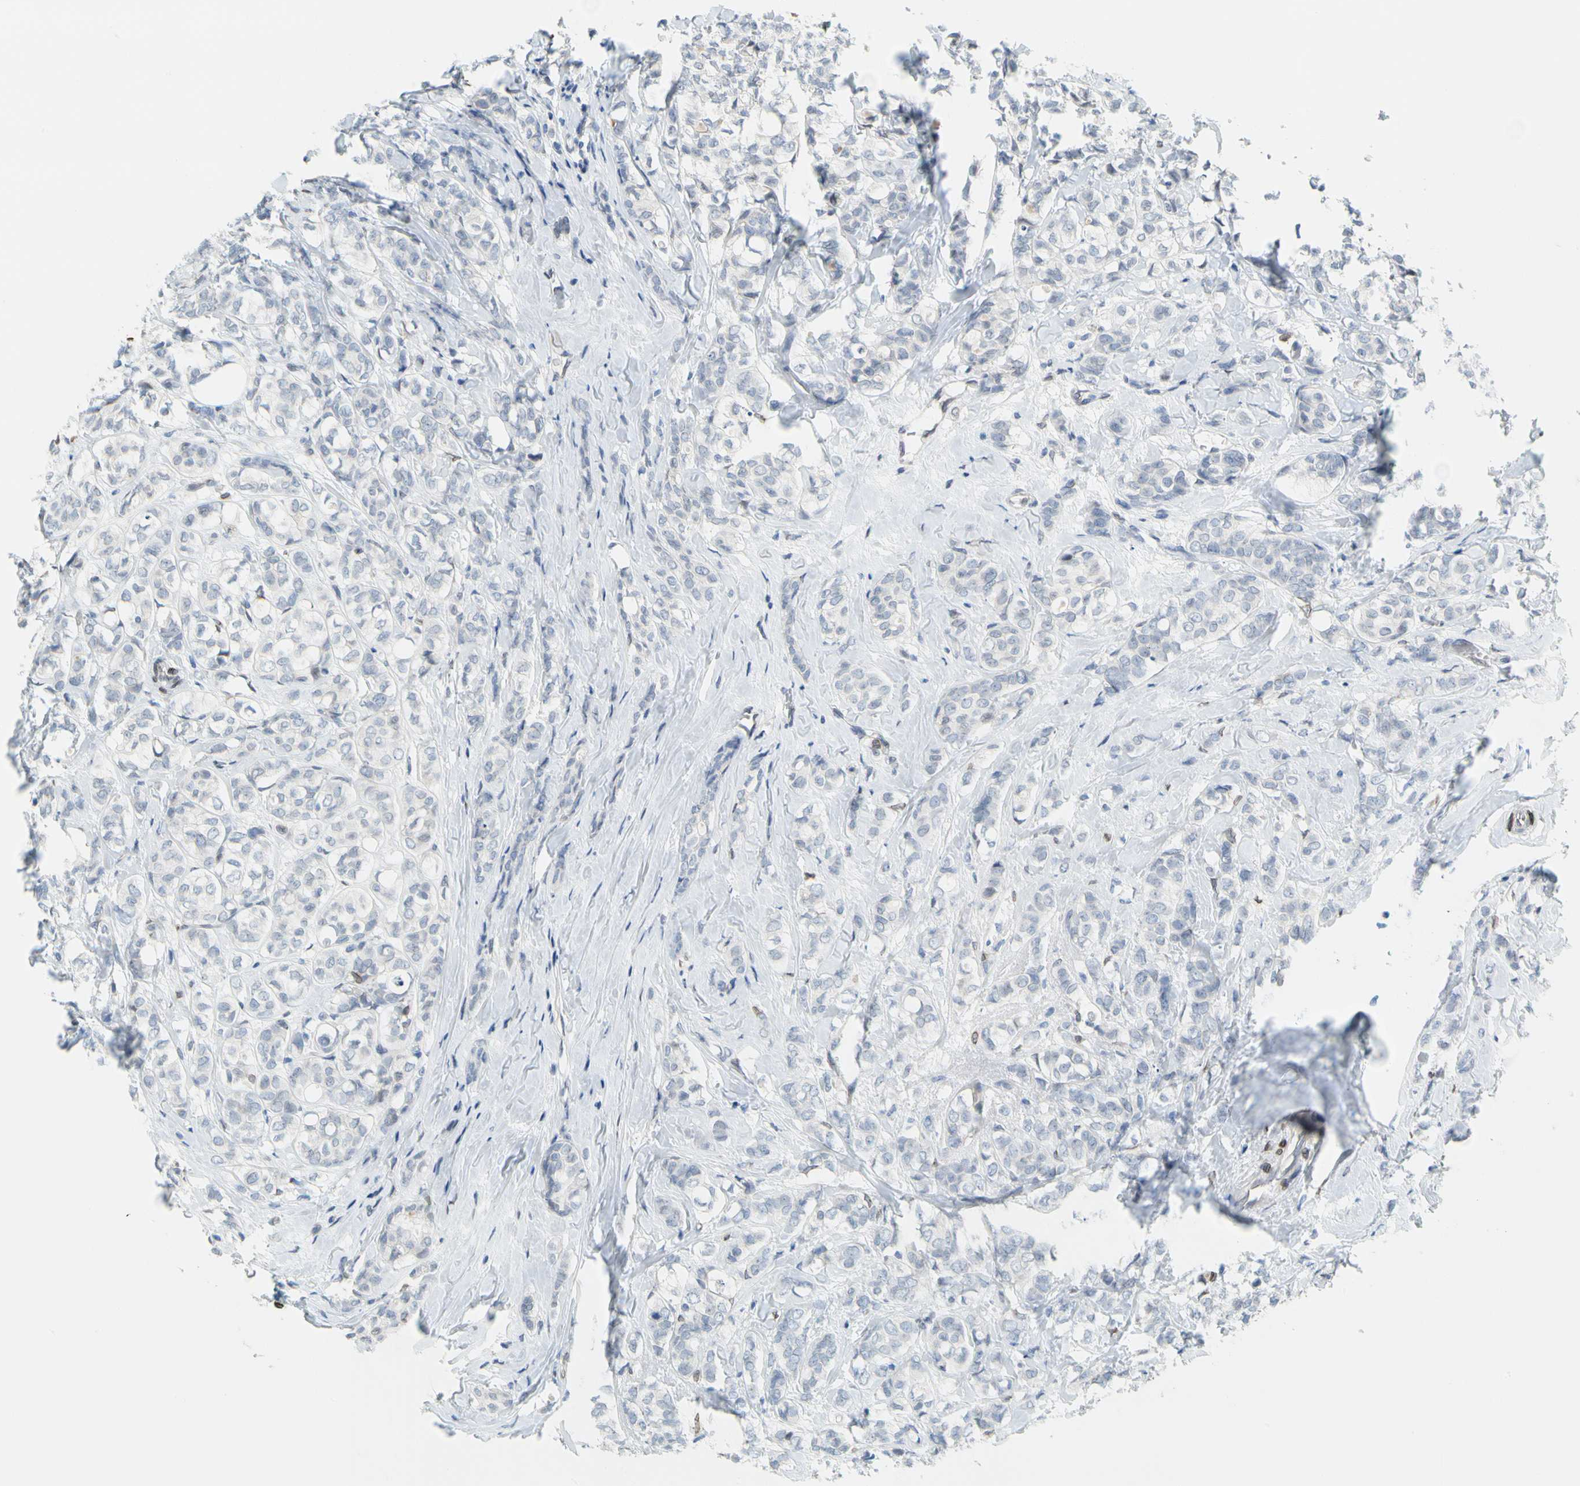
{"staining": {"intensity": "negative", "quantity": "none", "location": "none"}, "tissue": "breast cancer", "cell_type": "Tumor cells", "image_type": "cancer", "snomed": [{"axis": "morphology", "description": "Lobular carcinoma"}, {"axis": "topography", "description": "Breast"}], "caption": "DAB (3,3'-diaminobenzidine) immunohistochemical staining of human lobular carcinoma (breast) exhibits no significant positivity in tumor cells.", "gene": "SUN1", "patient": {"sex": "female", "age": 60}}